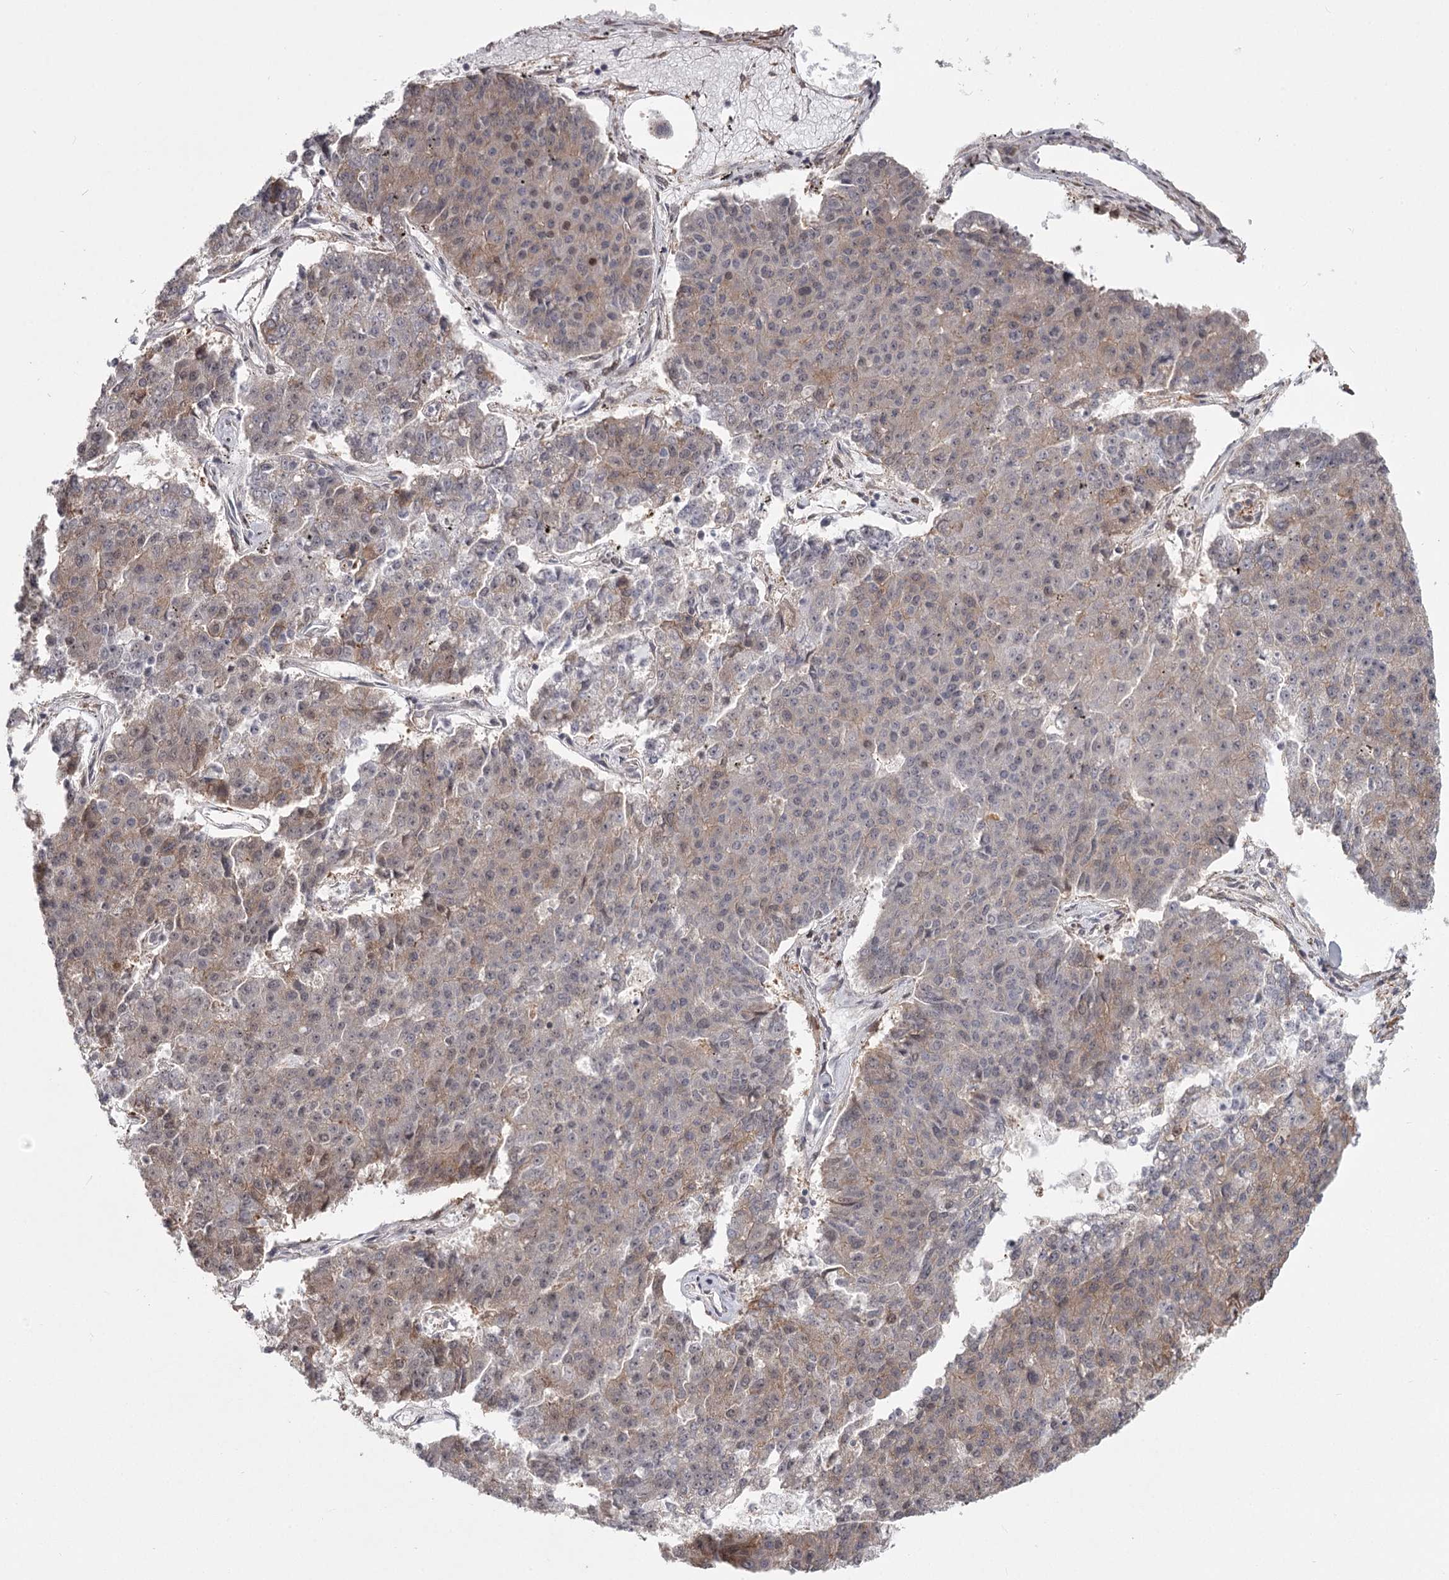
{"staining": {"intensity": "weak", "quantity": "25%-75%", "location": "cytoplasmic/membranous,nuclear"}, "tissue": "pancreatic cancer", "cell_type": "Tumor cells", "image_type": "cancer", "snomed": [{"axis": "morphology", "description": "Adenocarcinoma, NOS"}, {"axis": "topography", "description": "Pancreas"}], "caption": "A brown stain shows weak cytoplasmic/membranous and nuclear staining of a protein in pancreatic cancer tumor cells. Ihc stains the protein in brown and the nuclei are stained blue.", "gene": "CCNG2", "patient": {"sex": "male", "age": 50}}